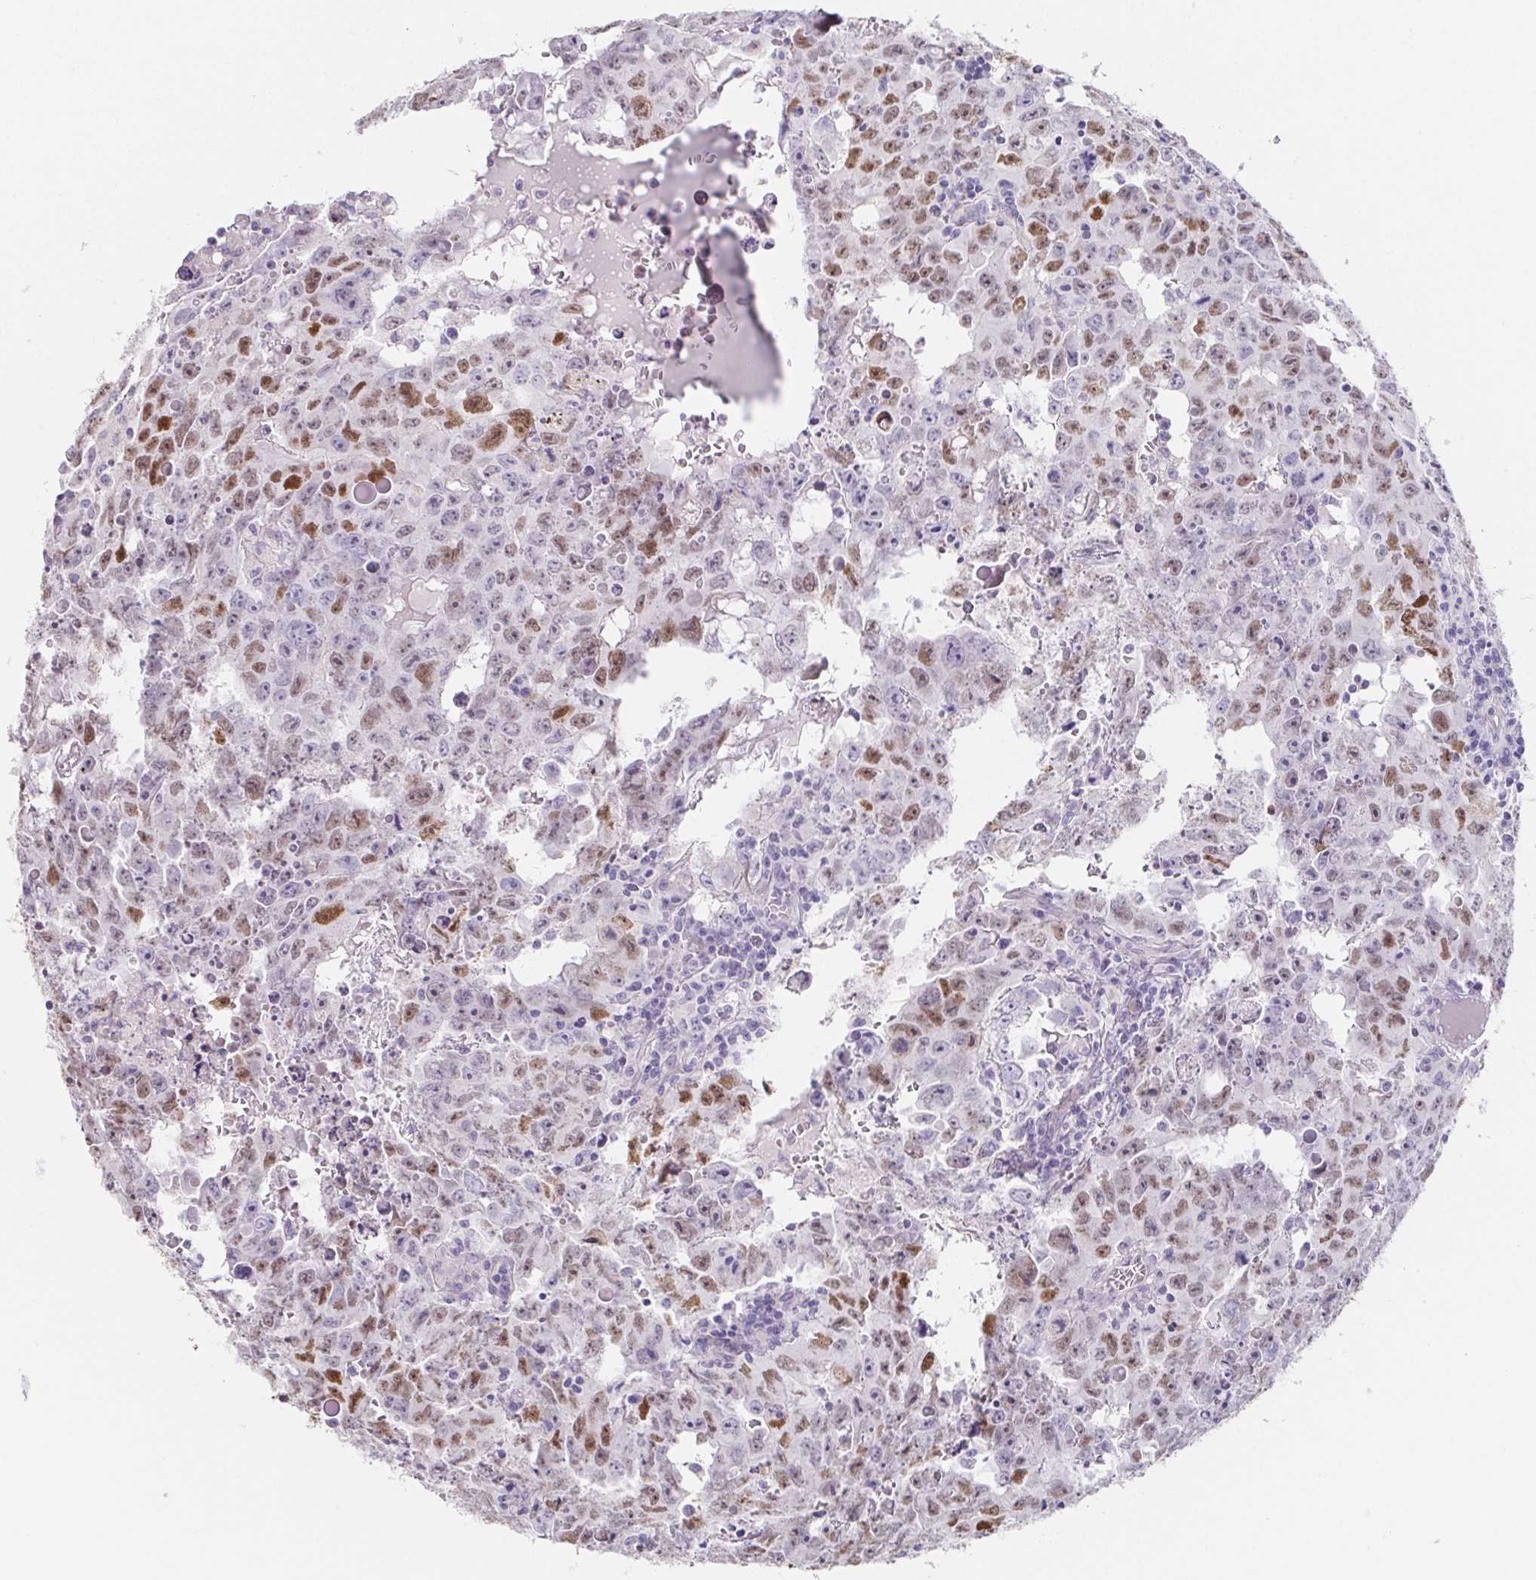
{"staining": {"intensity": "moderate", "quantity": "25%-75%", "location": "nuclear"}, "tissue": "testis cancer", "cell_type": "Tumor cells", "image_type": "cancer", "snomed": [{"axis": "morphology", "description": "Carcinoma, Embryonal, NOS"}, {"axis": "topography", "description": "Testis"}], "caption": "Immunohistochemistry (IHC) photomicrograph of testis embryonal carcinoma stained for a protein (brown), which displays medium levels of moderate nuclear staining in about 25%-75% of tumor cells.", "gene": "HDGFL1", "patient": {"sex": "male", "age": 22}}